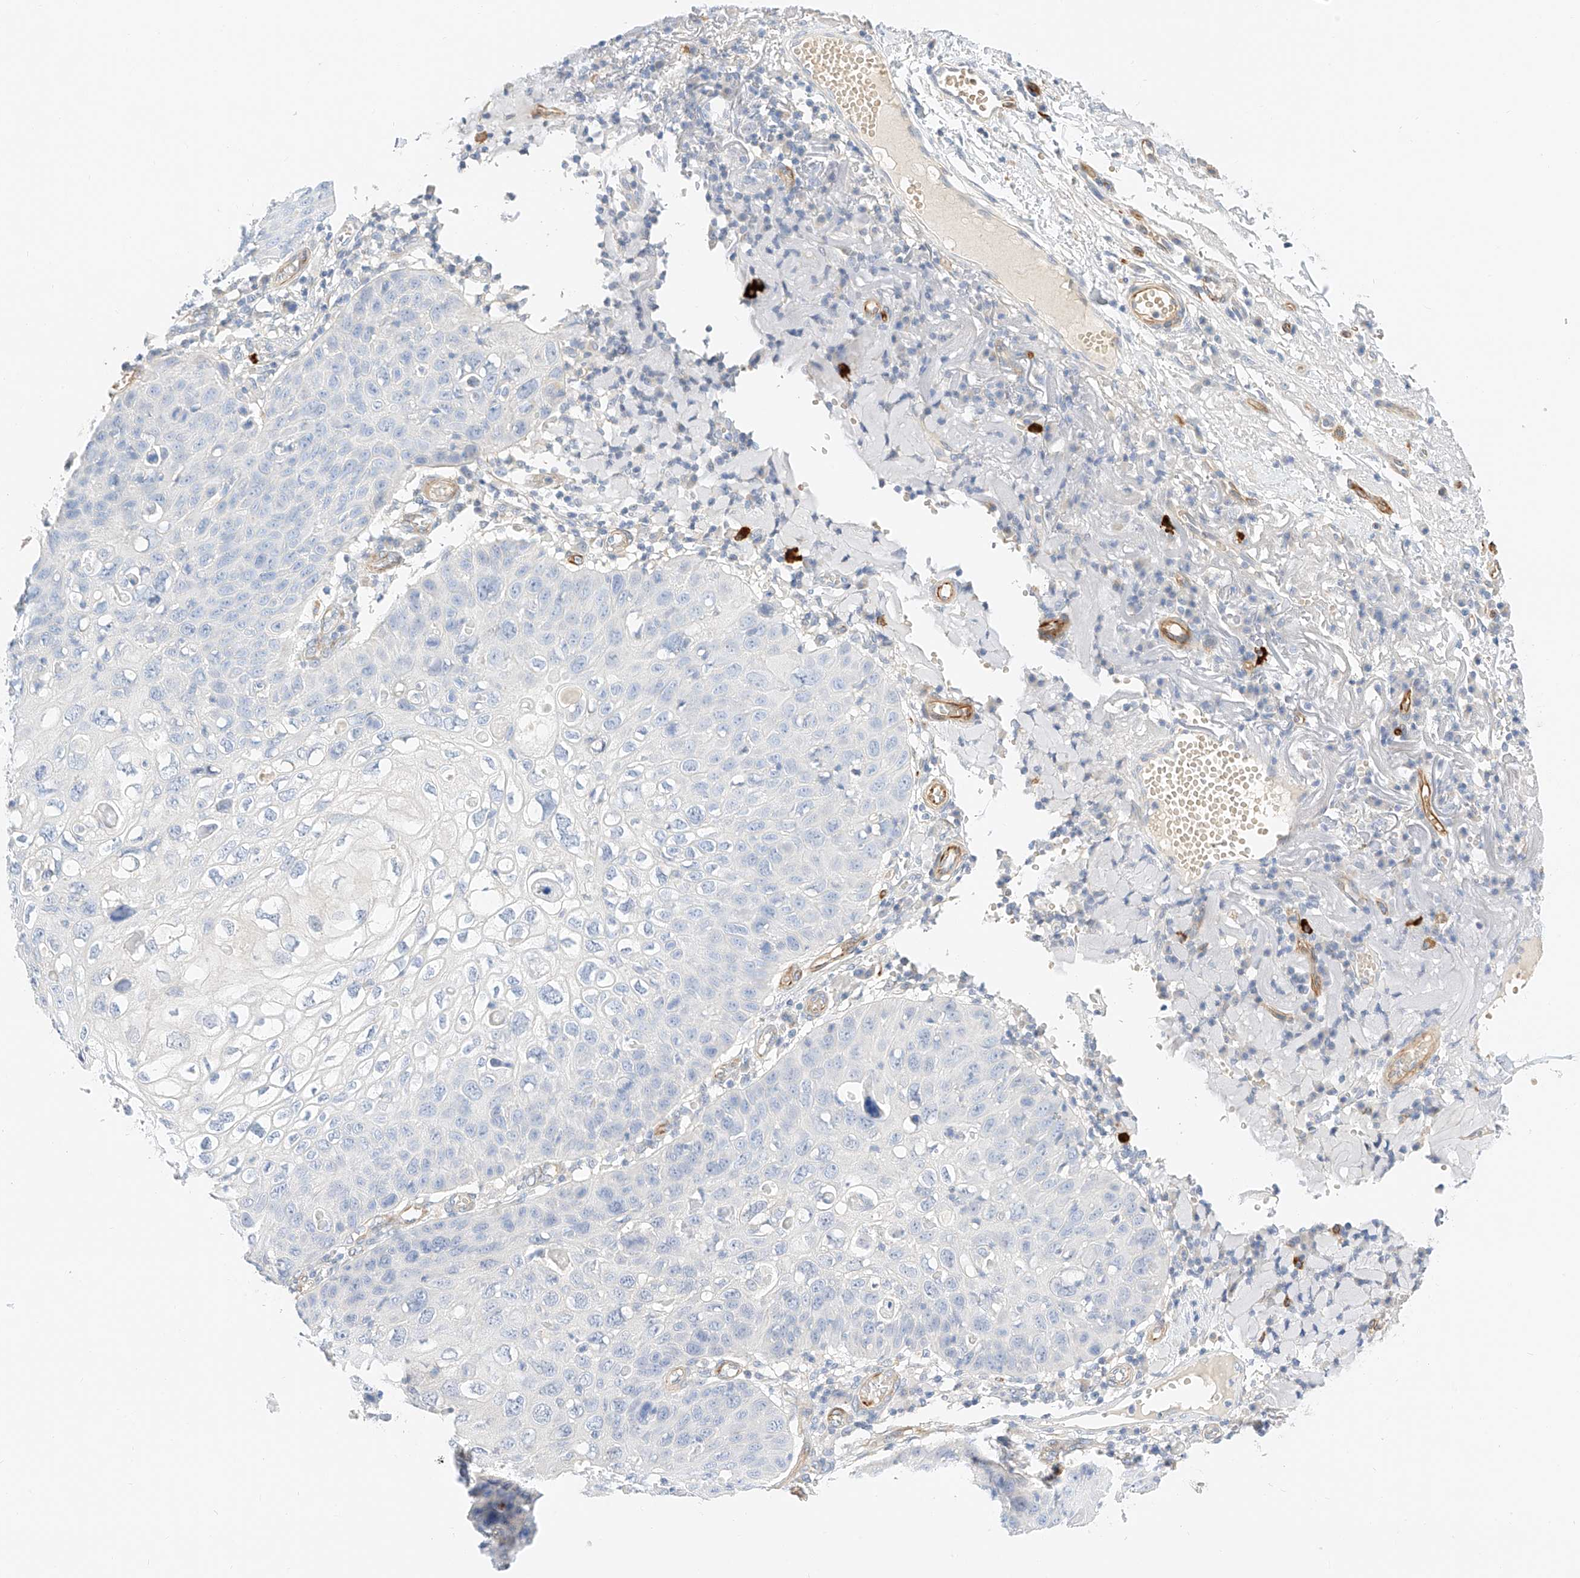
{"staining": {"intensity": "negative", "quantity": "none", "location": "none"}, "tissue": "skin cancer", "cell_type": "Tumor cells", "image_type": "cancer", "snomed": [{"axis": "morphology", "description": "Squamous cell carcinoma, NOS"}, {"axis": "topography", "description": "Skin"}], "caption": "Immunohistochemistry (IHC) micrograph of skin cancer (squamous cell carcinoma) stained for a protein (brown), which exhibits no expression in tumor cells.", "gene": "CDCP2", "patient": {"sex": "female", "age": 90}}